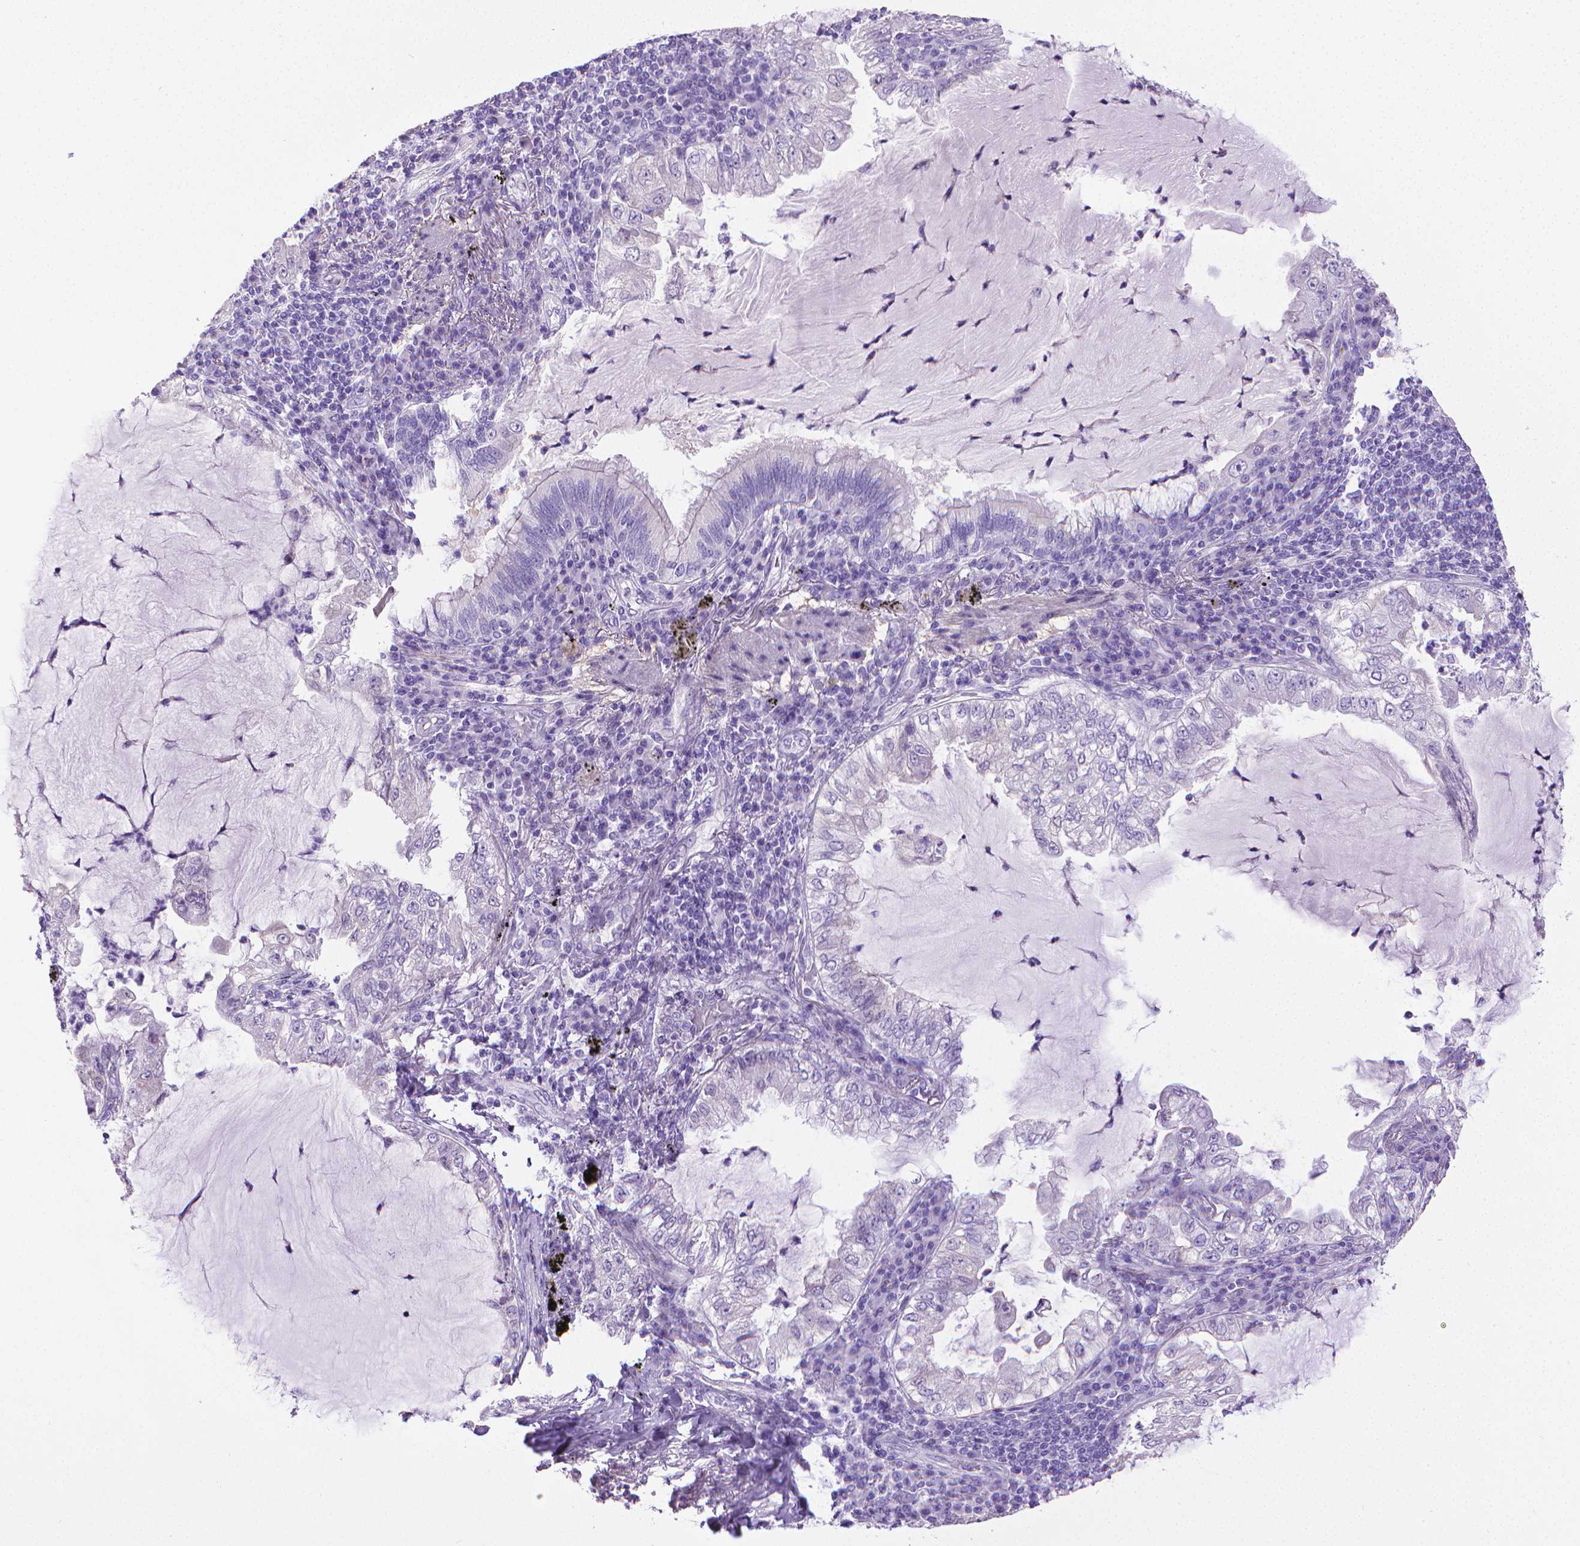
{"staining": {"intensity": "negative", "quantity": "none", "location": "none"}, "tissue": "lung cancer", "cell_type": "Tumor cells", "image_type": "cancer", "snomed": [{"axis": "morphology", "description": "Adenocarcinoma, NOS"}, {"axis": "topography", "description": "Lung"}], "caption": "This is an immunohistochemistry (IHC) image of human lung cancer. There is no staining in tumor cells.", "gene": "PNMA2", "patient": {"sex": "female", "age": 73}}